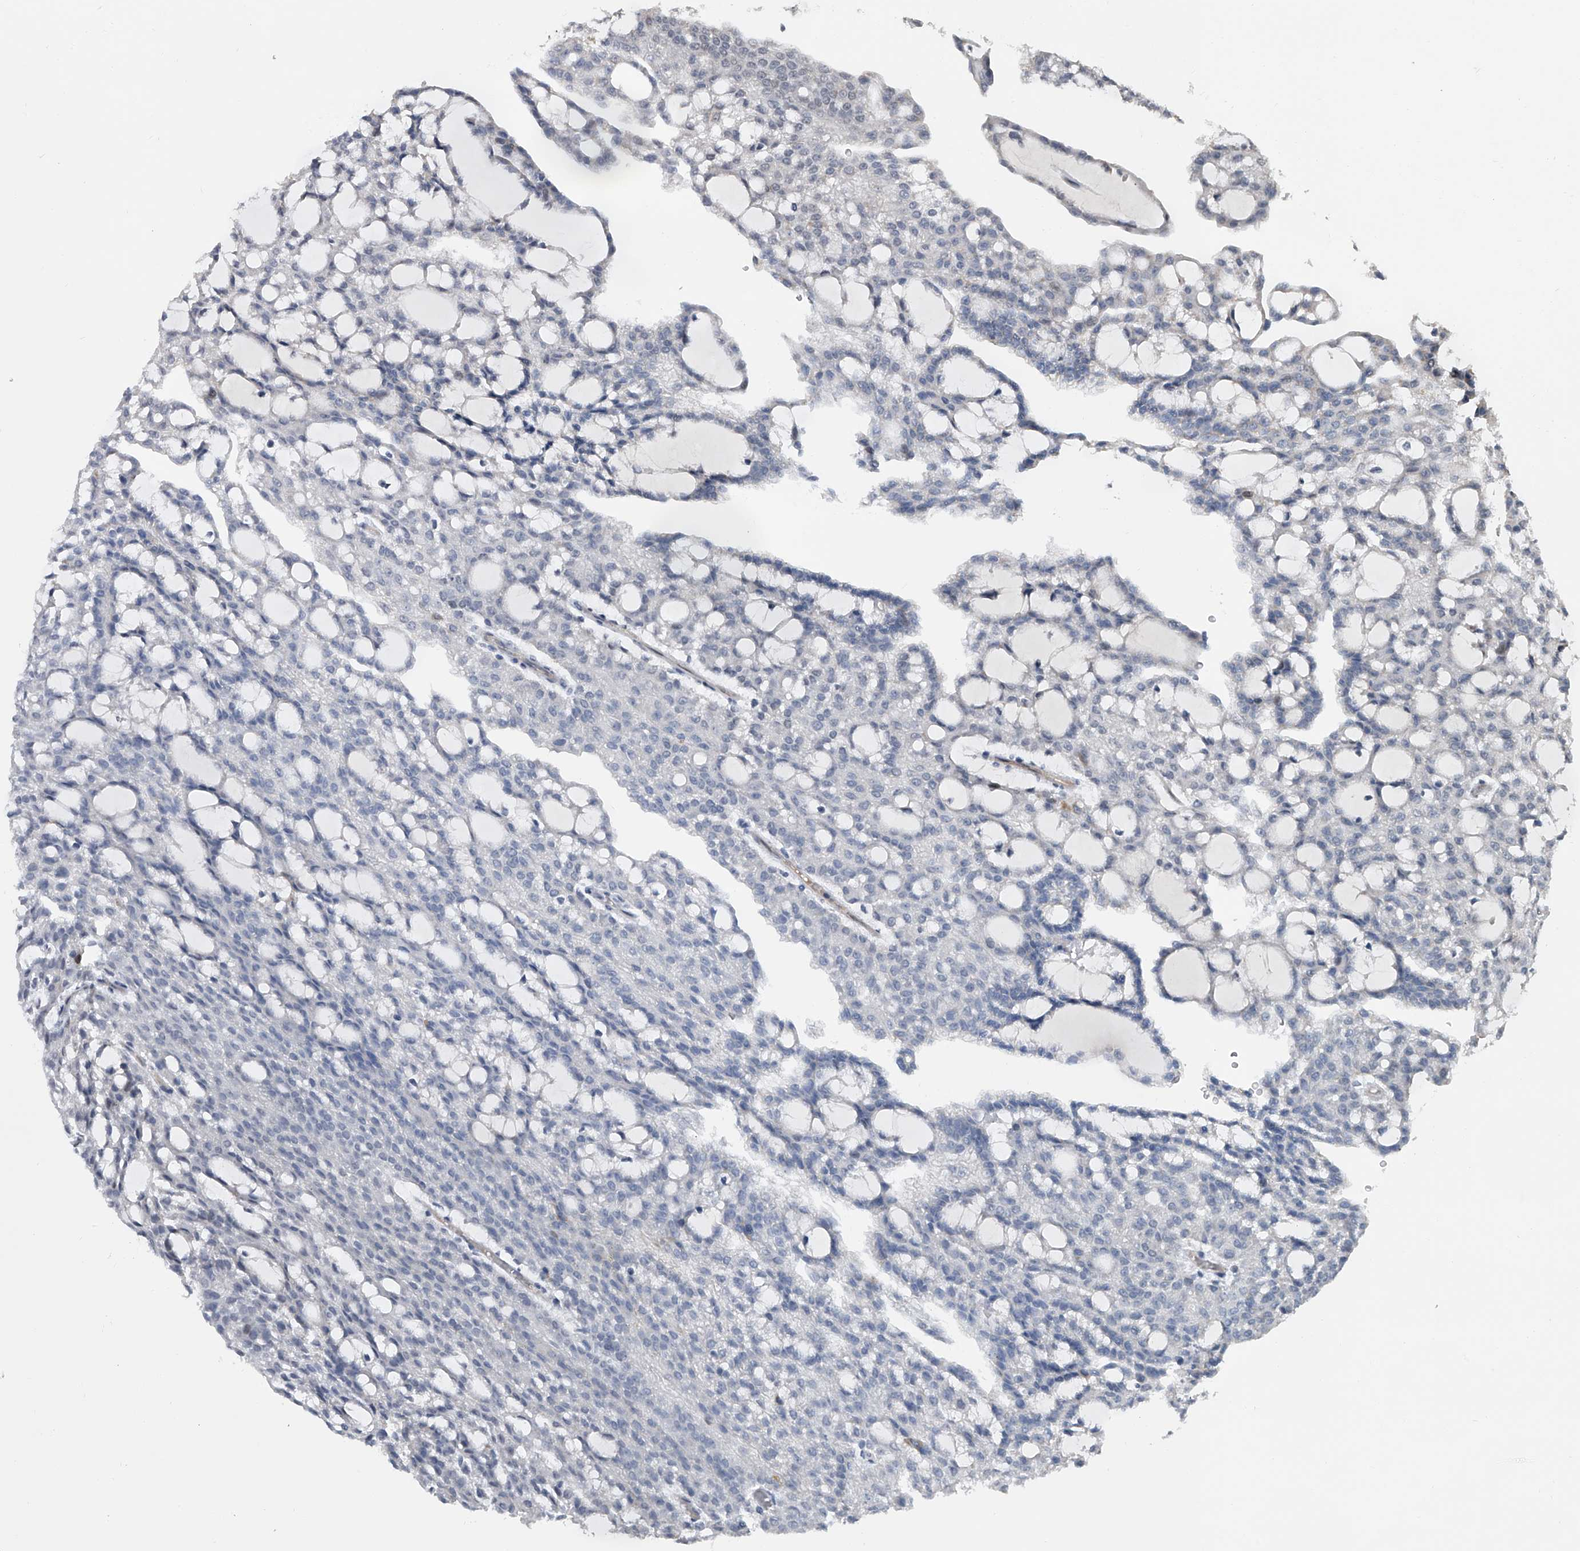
{"staining": {"intensity": "negative", "quantity": "none", "location": "none"}, "tissue": "renal cancer", "cell_type": "Tumor cells", "image_type": "cancer", "snomed": [{"axis": "morphology", "description": "Adenocarcinoma, NOS"}, {"axis": "topography", "description": "Kidney"}], "caption": "Adenocarcinoma (renal) stained for a protein using IHC demonstrates no positivity tumor cells.", "gene": "ZNF426", "patient": {"sex": "male", "age": 63}}